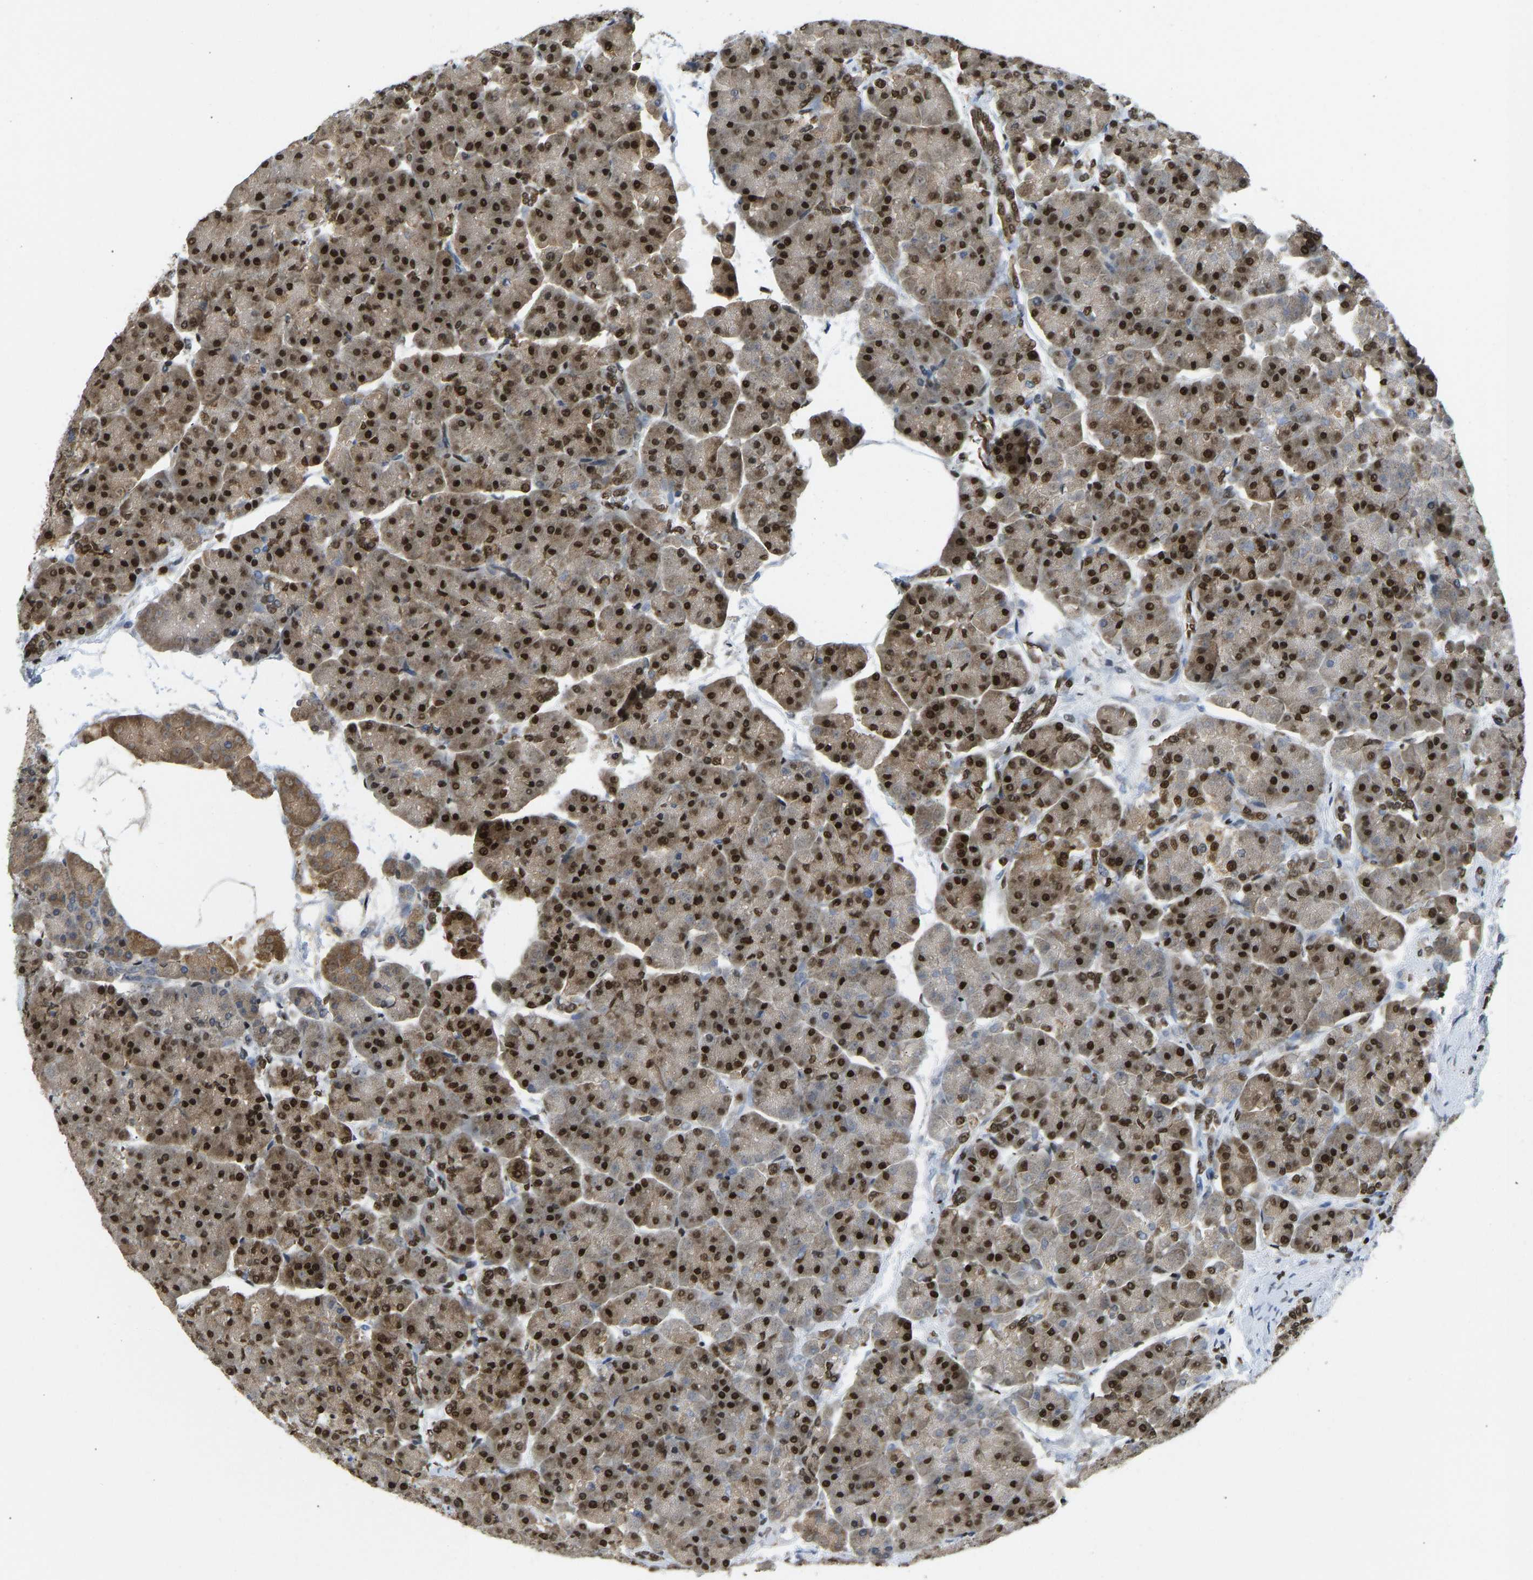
{"staining": {"intensity": "strong", "quantity": ">75%", "location": "nuclear"}, "tissue": "pancreas", "cell_type": "Exocrine glandular cells", "image_type": "normal", "snomed": [{"axis": "morphology", "description": "Normal tissue, NOS"}, {"axis": "topography", "description": "Pancreas"}], "caption": "Strong nuclear protein positivity is appreciated in about >75% of exocrine glandular cells in pancreas.", "gene": "ZSCAN20", "patient": {"sex": "female", "age": 70}}